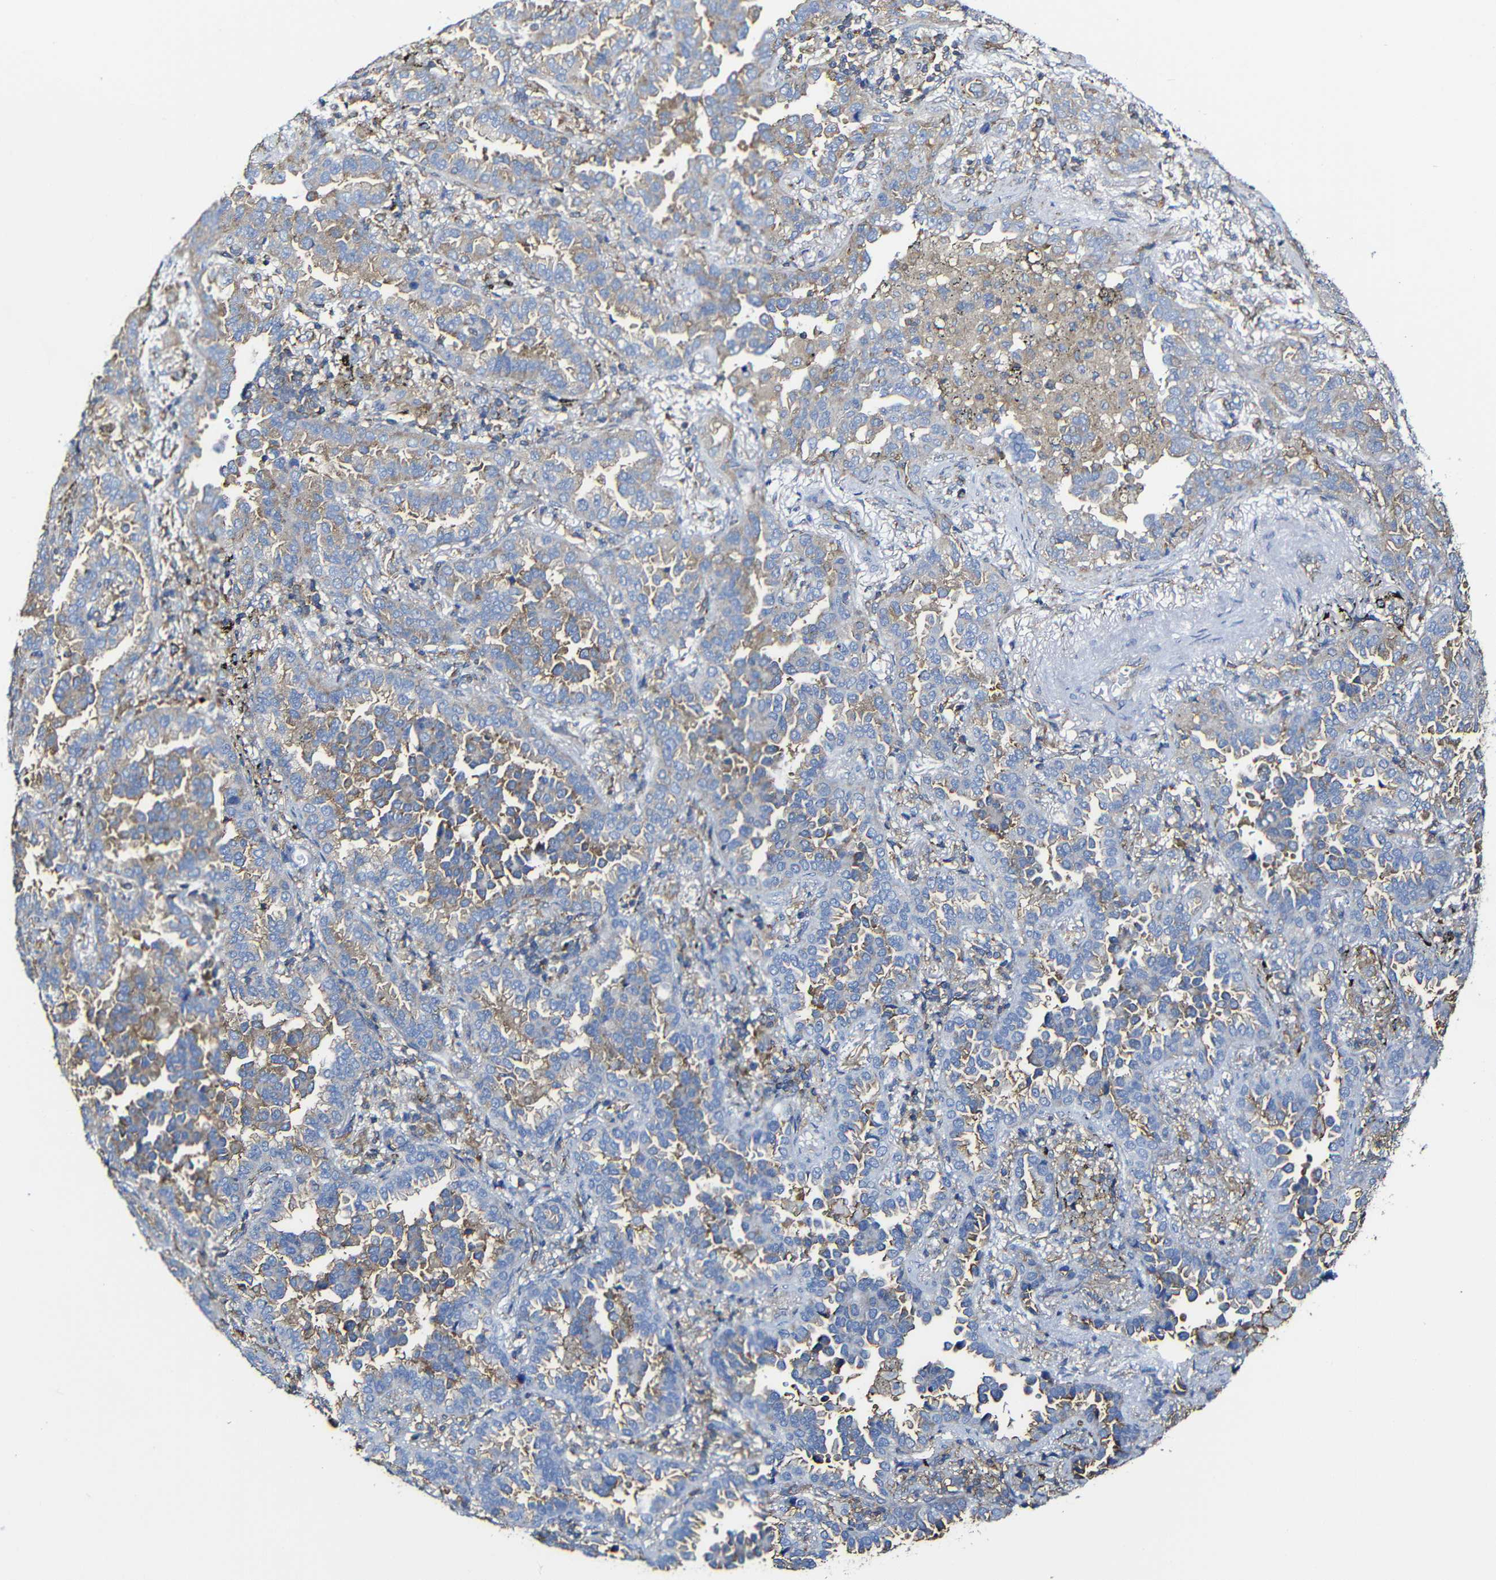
{"staining": {"intensity": "moderate", "quantity": "25%-75%", "location": "cytoplasmic/membranous"}, "tissue": "lung cancer", "cell_type": "Tumor cells", "image_type": "cancer", "snomed": [{"axis": "morphology", "description": "Normal tissue, NOS"}, {"axis": "morphology", "description": "Adenocarcinoma, NOS"}, {"axis": "topography", "description": "Lung"}], "caption": "An IHC histopathology image of neoplastic tissue is shown. Protein staining in brown labels moderate cytoplasmic/membranous positivity in lung cancer within tumor cells.", "gene": "MSN", "patient": {"sex": "male", "age": 59}}